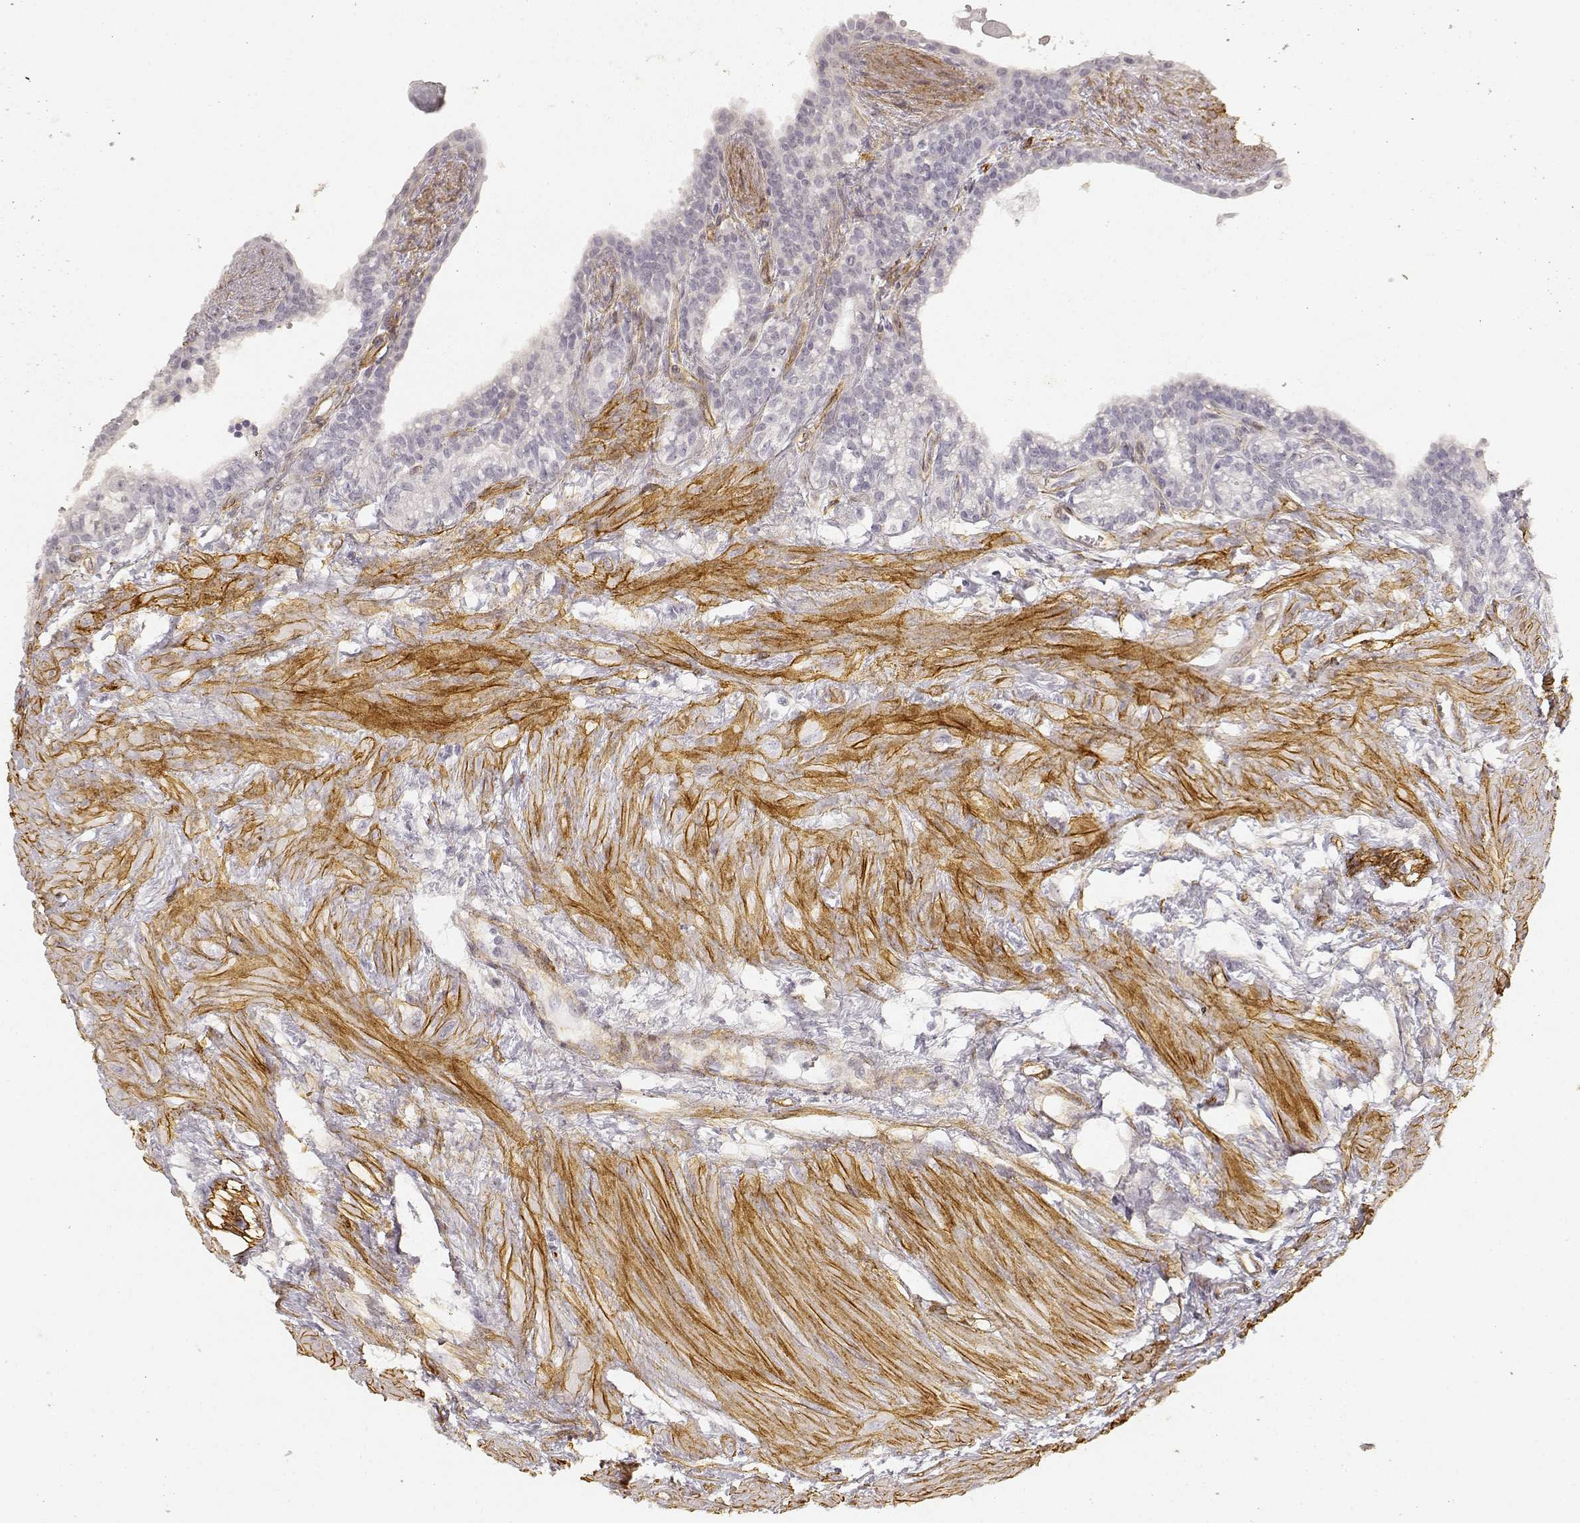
{"staining": {"intensity": "negative", "quantity": "none", "location": "none"}, "tissue": "seminal vesicle", "cell_type": "Glandular cells", "image_type": "normal", "snomed": [{"axis": "morphology", "description": "Normal tissue, NOS"}, {"axis": "morphology", "description": "Urothelial carcinoma, NOS"}, {"axis": "topography", "description": "Urinary bladder"}, {"axis": "topography", "description": "Seminal veicle"}], "caption": "High power microscopy image of an immunohistochemistry (IHC) histopathology image of benign seminal vesicle, revealing no significant positivity in glandular cells.", "gene": "LAMA4", "patient": {"sex": "male", "age": 76}}